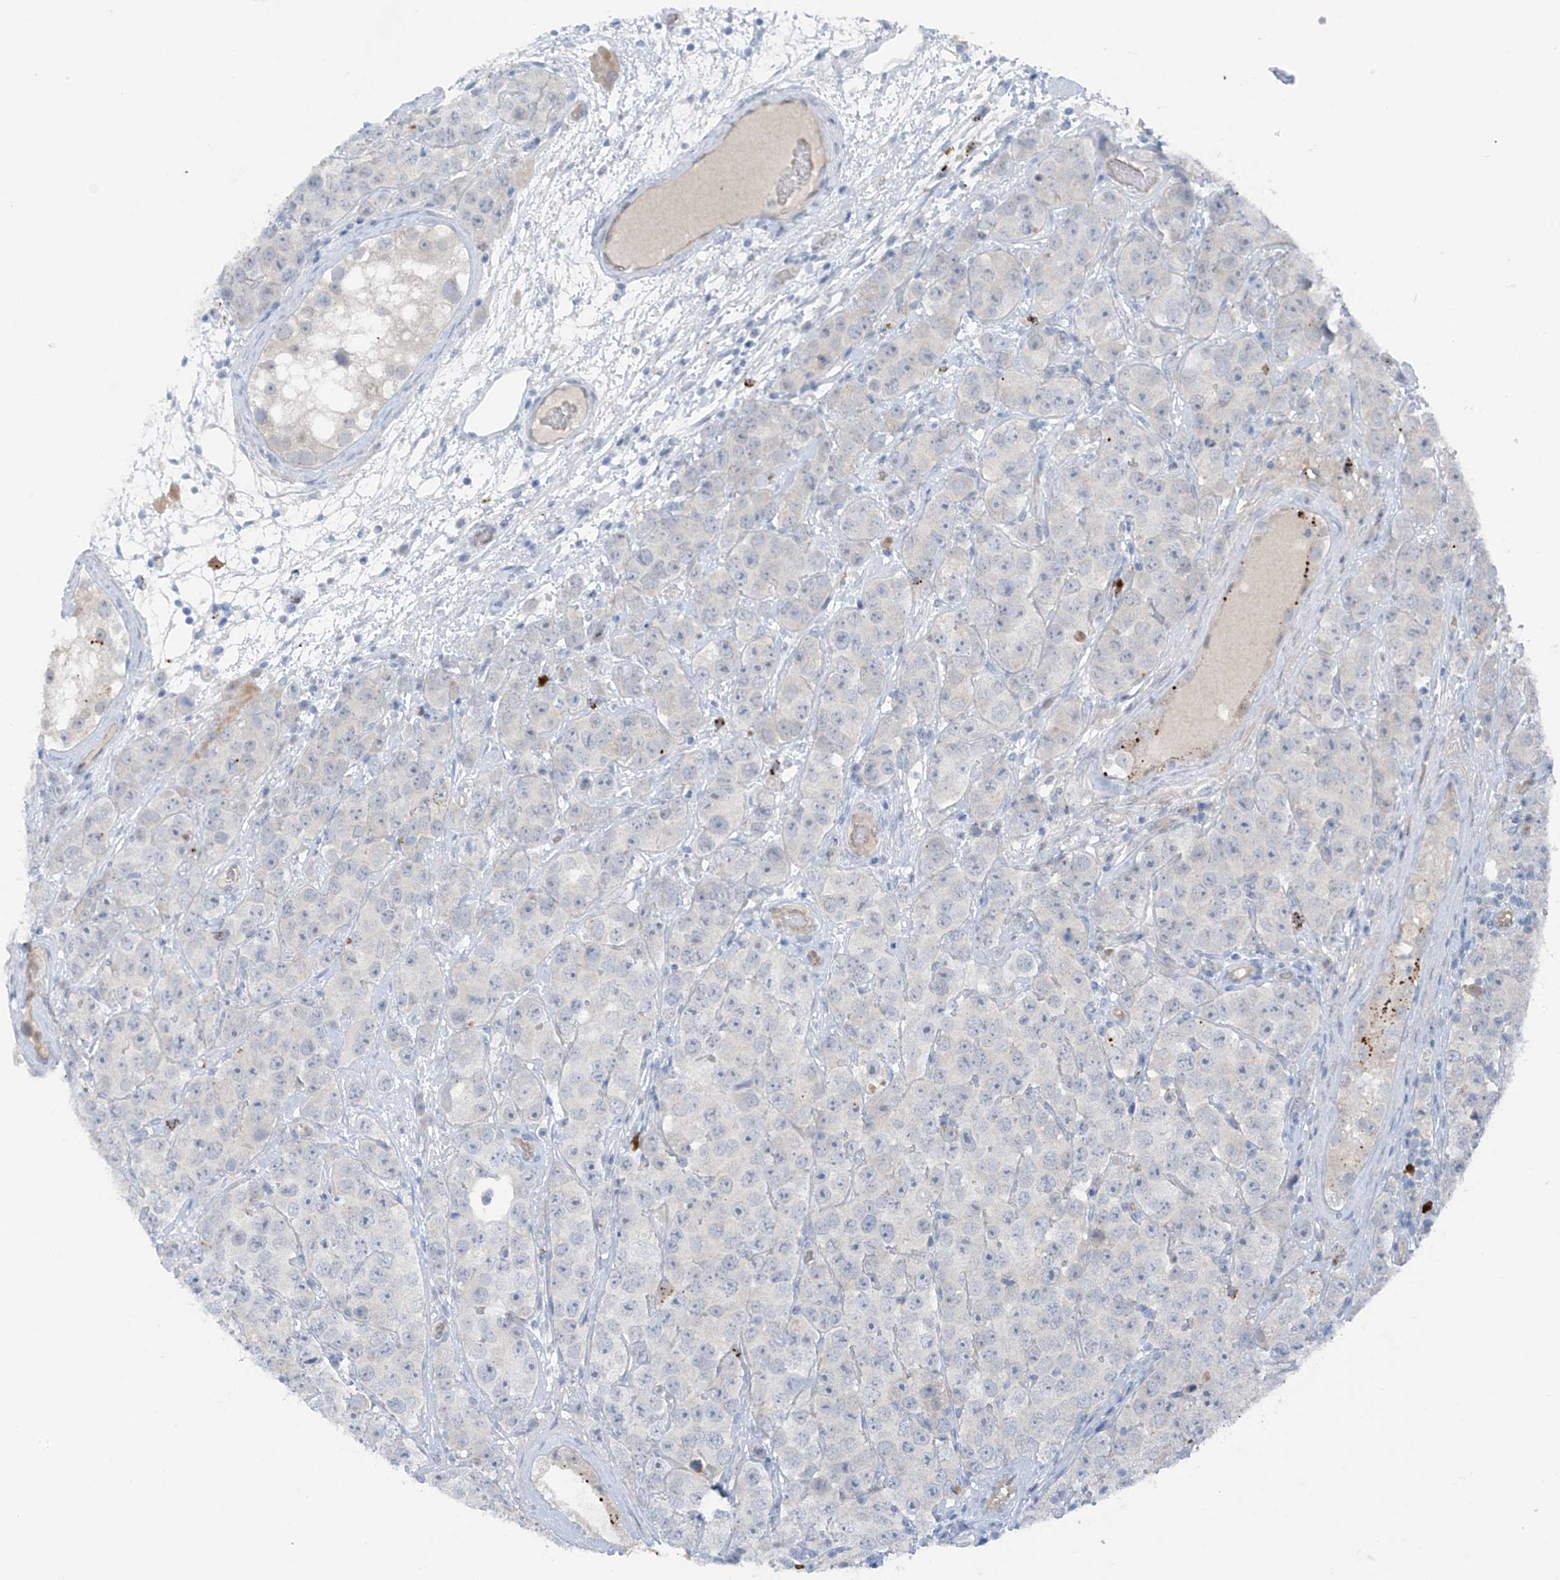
{"staining": {"intensity": "negative", "quantity": "none", "location": "none"}, "tissue": "testis cancer", "cell_type": "Tumor cells", "image_type": "cancer", "snomed": [{"axis": "morphology", "description": "Seminoma, NOS"}, {"axis": "topography", "description": "Testis"}], "caption": "Micrograph shows no significant protein positivity in tumor cells of testis seminoma. (DAB immunohistochemistry (IHC) visualized using brightfield microscopy, high magnification).", "gene": "ZNF793", "patient": {"sex": "male", "age": 28}}